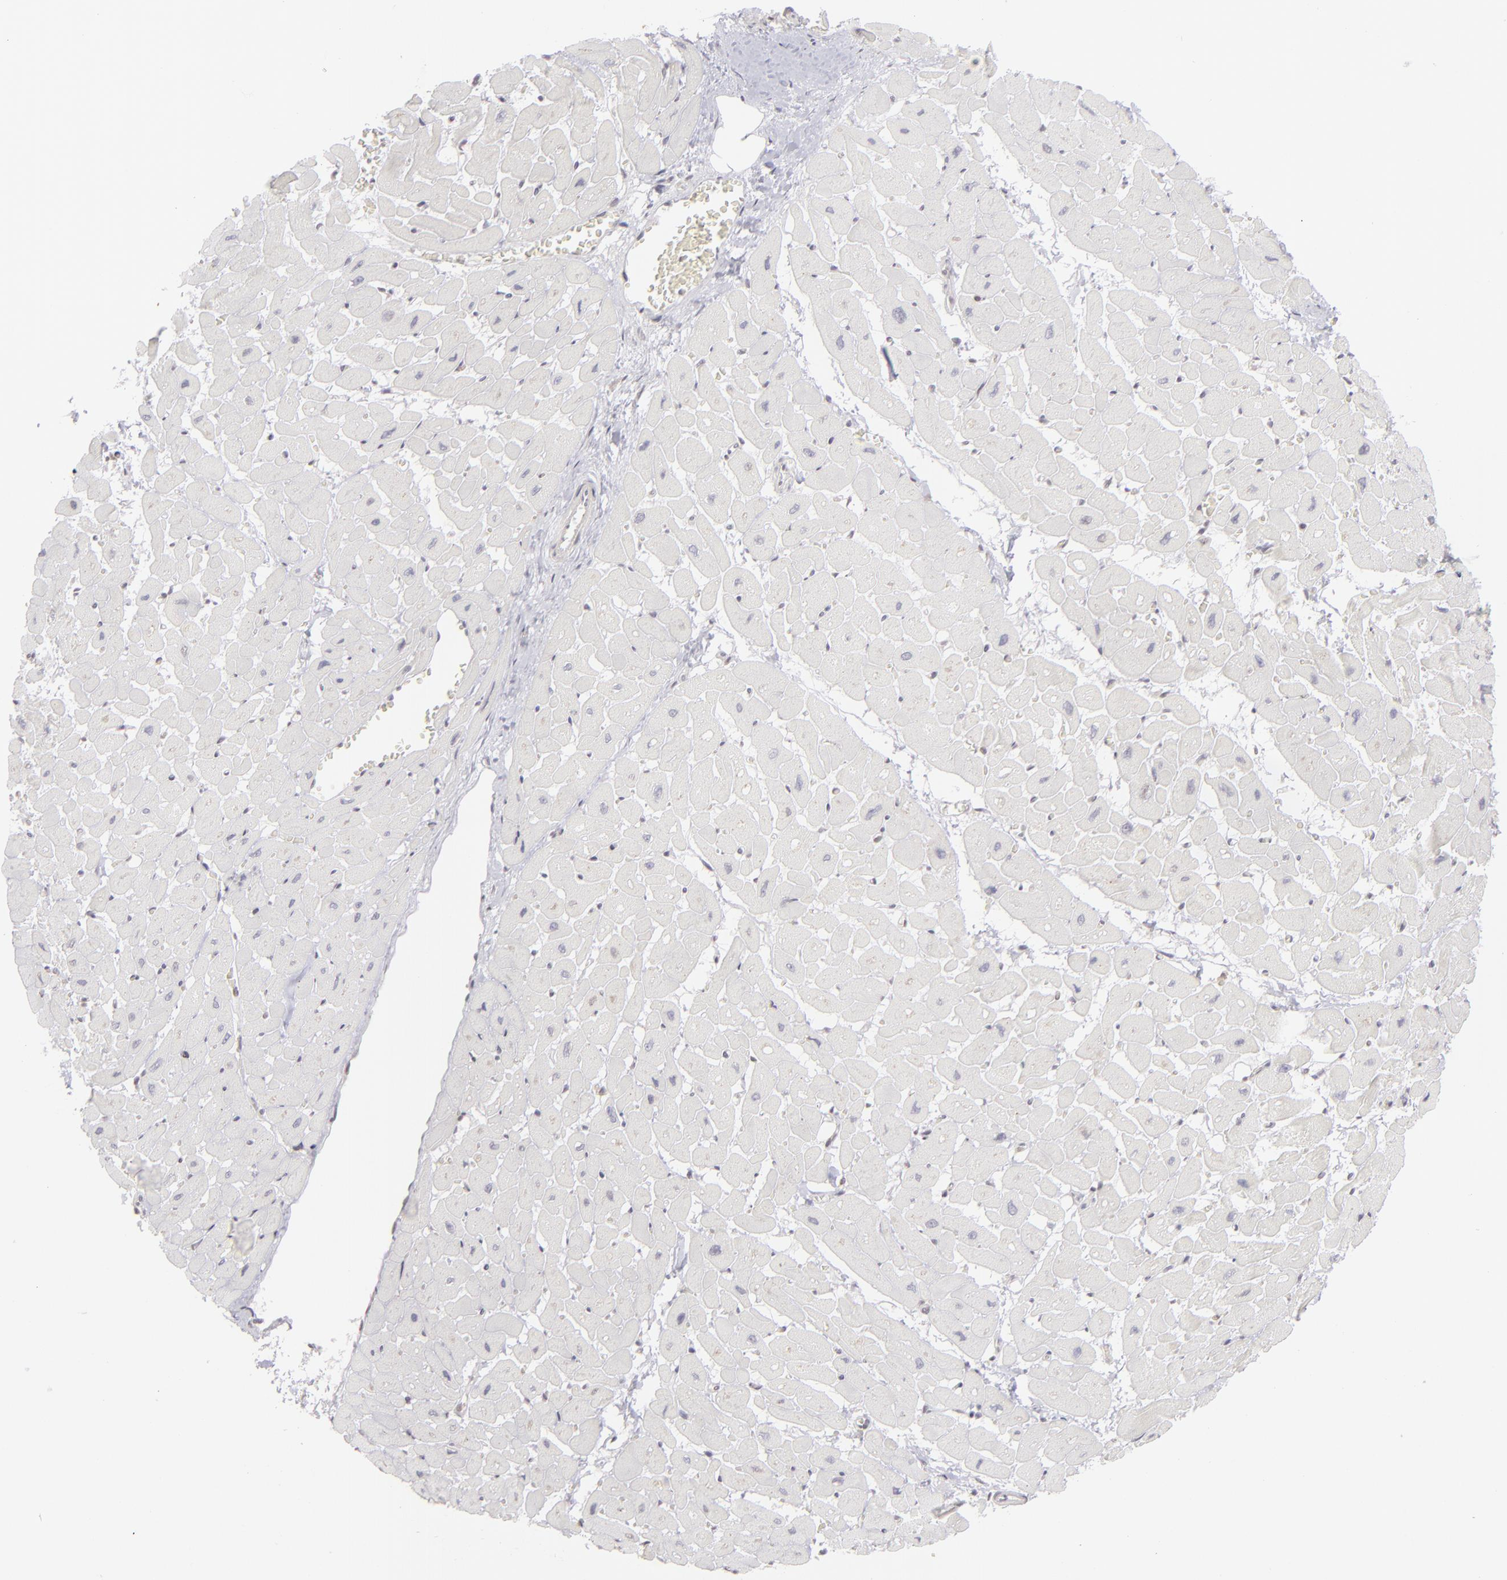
{"staining": {"intensity": "negative", "quantity": "none", "location": "none"}, "tissue": "heart muscle", "cell_type": "Cardiomyocytes", "image_type": "normal", "snomed": [{"axis": "morphology", "description": "Normal tissue, NOS"}, {"axis": "topography", "description": "Heart"}], "caption": "A high-resolution image shows immunohistochemistry staining of normal heart muscle, which exhibits no significant positivity in cardiomyocytes. (Brightfield microscopy of DAB IHC at high magnification).", "gene": "CLDN2", "patient": {"sex": "male", "age": 45}}